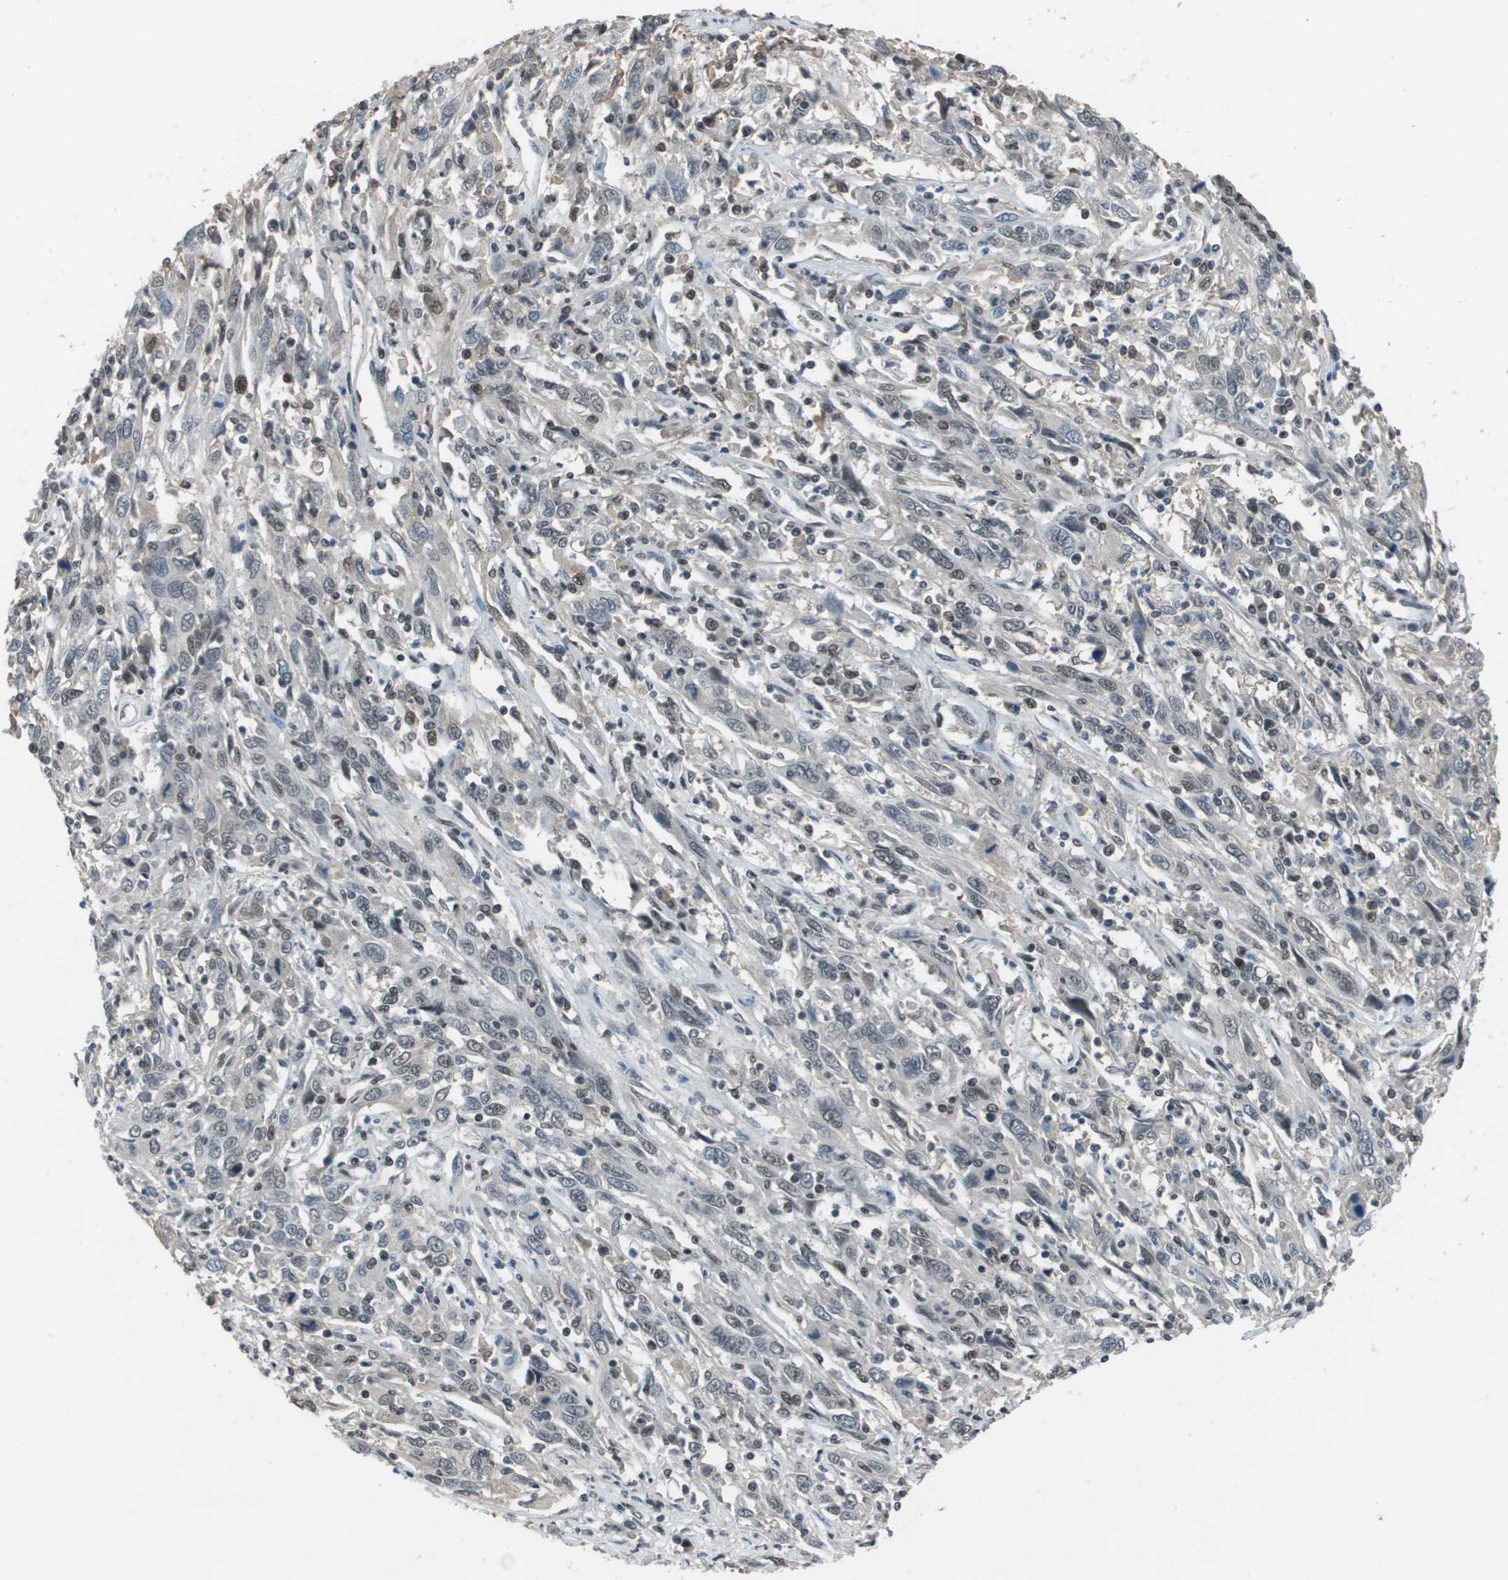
{"staining": {"intensity": "moderate", "quantity": "<25%", "location": "nuclear"}, "tissue": "cervical cancer", "cell_type": "Tumor cells", "image_type": "cancer", "snomed": [{"axis": "morphology", "description": "Squamous cell carcinoma, NOS"}, {"axis": "topography", "description": "Cervix"}], "caption": "The immunohistochemical stain labels moderate nuclear positivity in tumor cells of squamous cell carcinoma (cervical) tissue. Nuclei are stained in blue.", "gene": "THRAP3", "patient": {"sex": "female", "age": 46}}